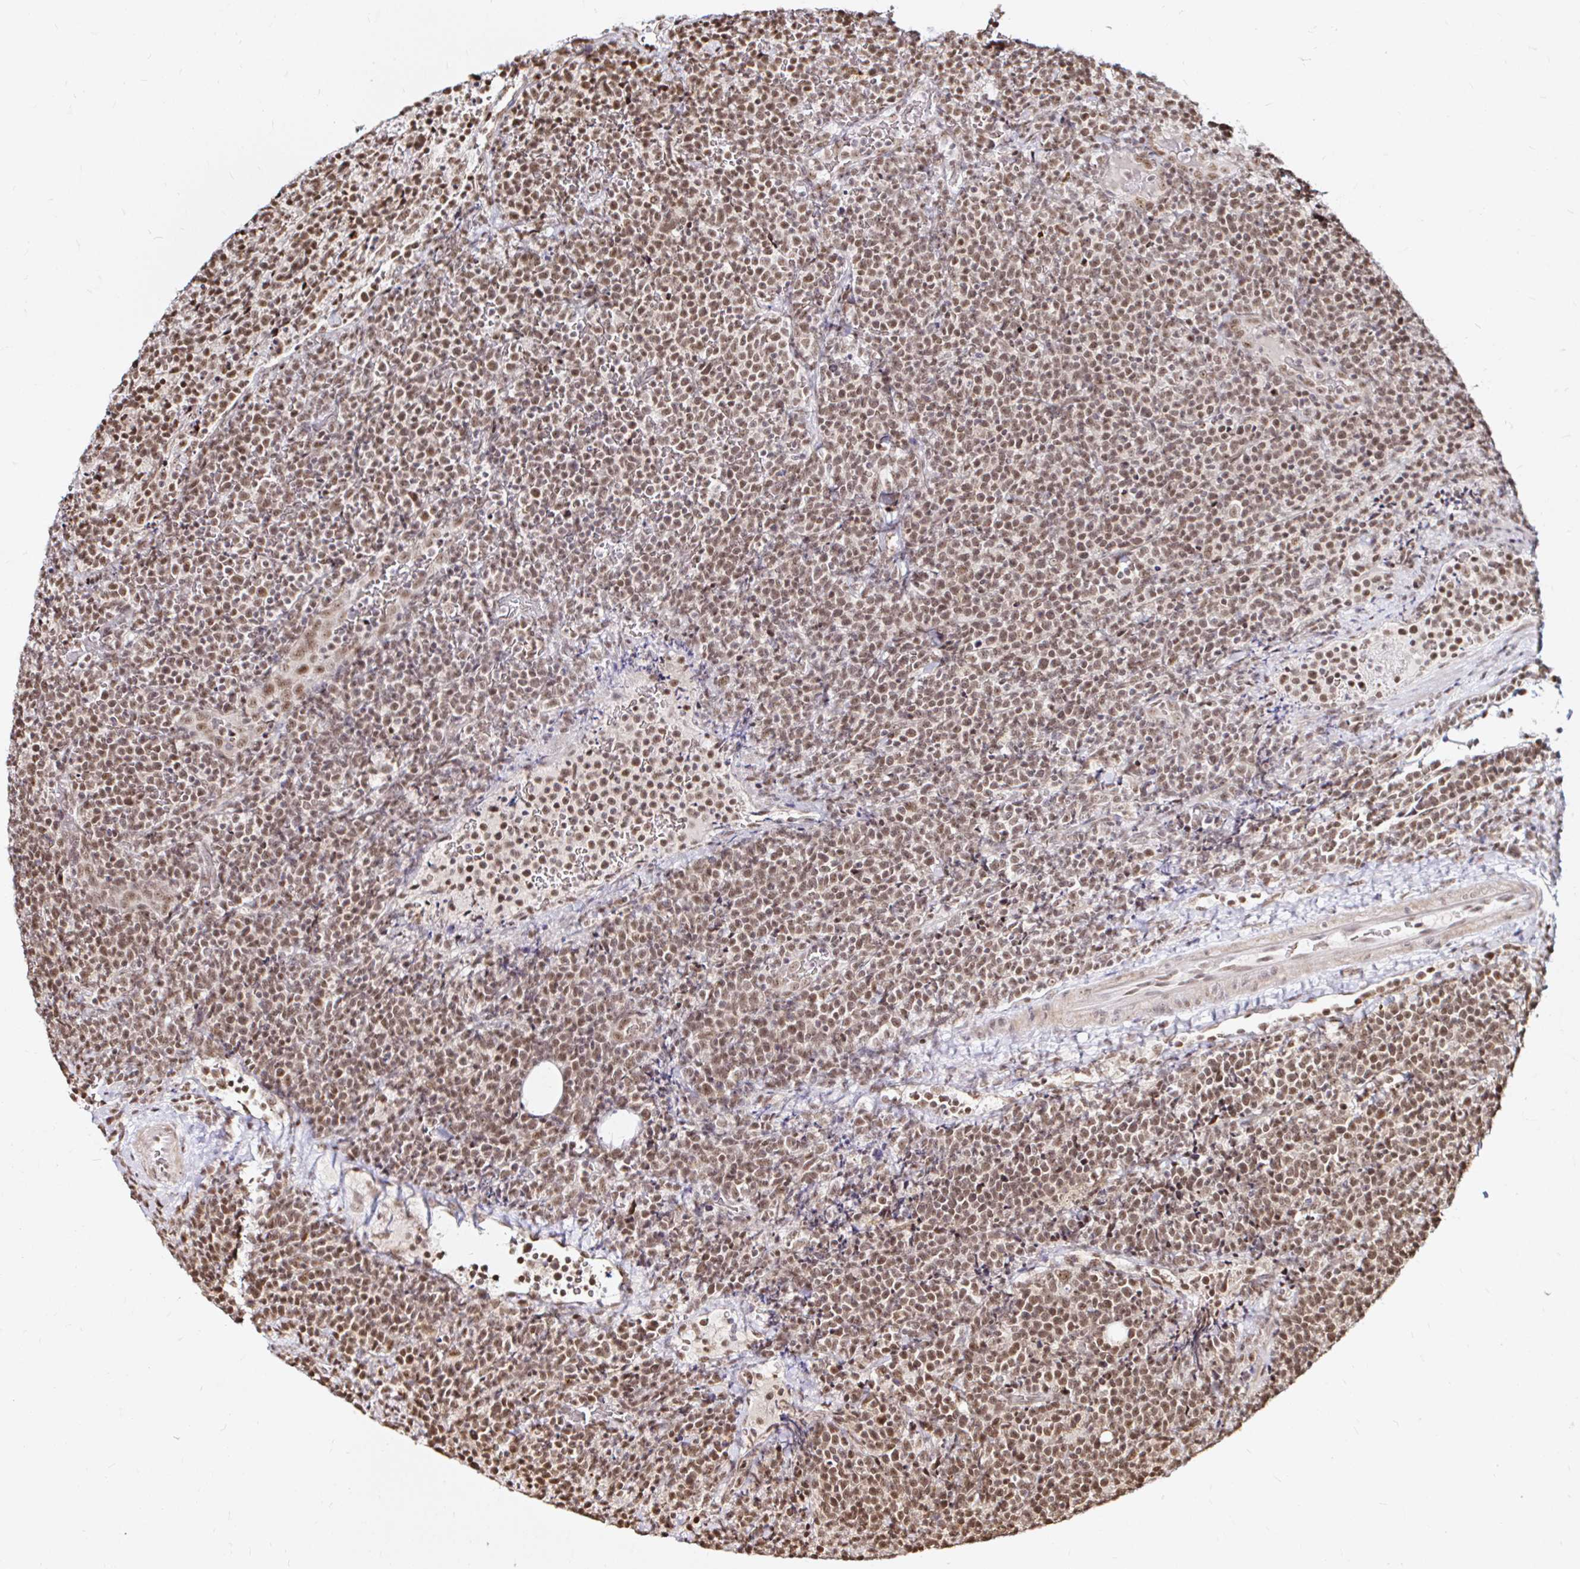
{"staining": {"intensity": "moderate", "quantity": ">75%", "location": "nuclear"}, "tissue": "lymphoma", "cell_type": "Tumor cells", "image_type": "cancer", "snomed": [{"axis": "morphology", "description": "Malignant lymphoma, non-Hodgkin's type, High grade"}, {"axis": "topography", "description": "Lymph node"}], "caption": "Immunohistochemical staining of human lymphoma shows medium levels of moderate nuclear protein staining in approximately >75% of tumor cells.", "gene": "SNRPC", "patient": {"sex": "male", "age": 61}}